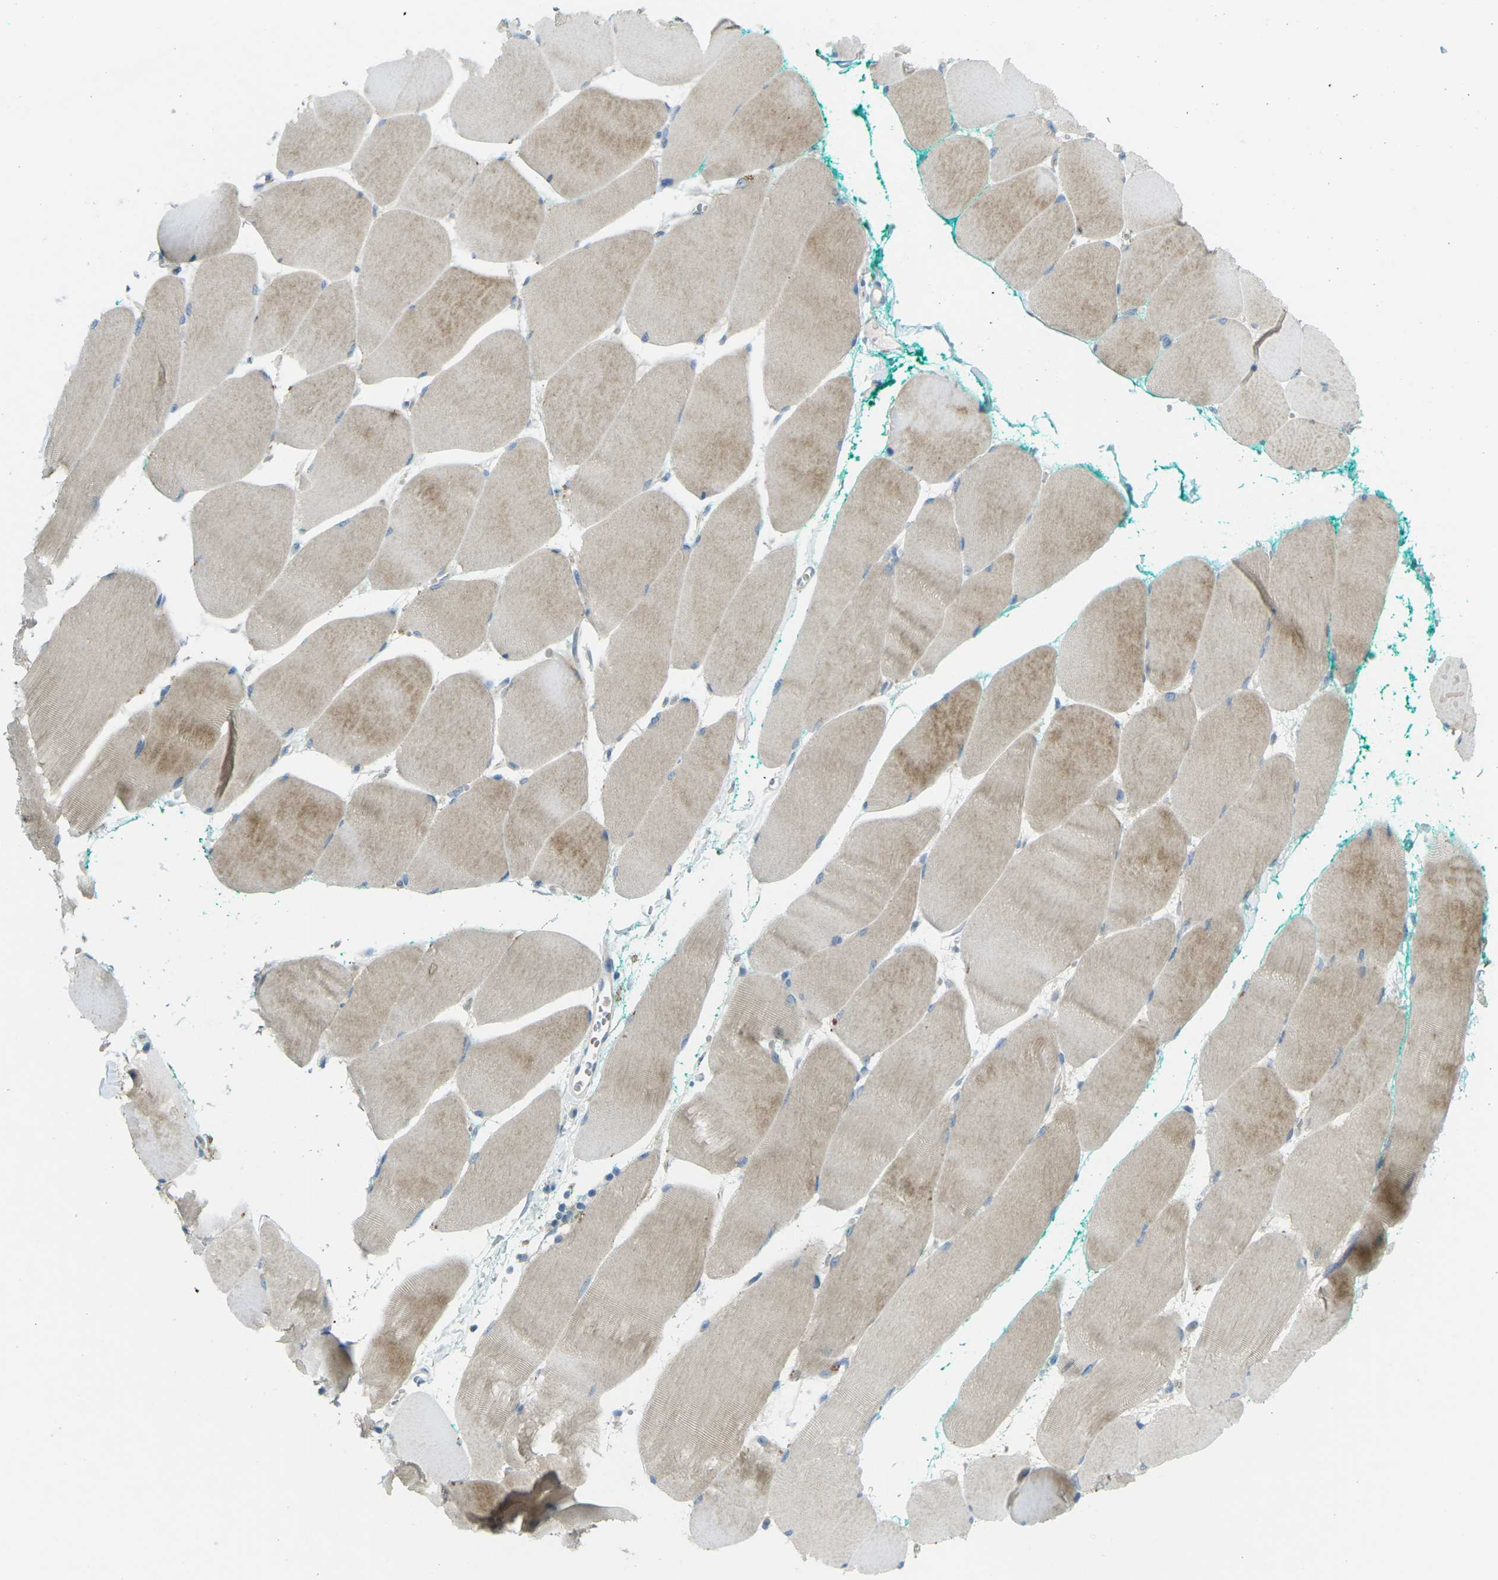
{"staining": {"intensity": "weak", "quantity": "25%-75%", "location": "cytoplasmic/membranous"}, "tissue": "skeletal muscle", "cell_type": "Myocytes", "image_type": "normal", "snomed": [{"axis": "morphology", "description": "Normal tissue, NOS"}, {"axis": "morphology", "description": "Squamous cell carcinoma, NOS"}, {"axis": "topography", "description": "Skeletal muscle"}], "caption": "Immunohistochemistry (IHC) micrograph of normal skeletal muscle: skeletal muscle stained using immunohistochemistry displays low levels of weak protein expression localized specifically in the cytoplasmic/membranous of myocytes, appearing as a cytoplasmic/membranous brown color.", "gene": "MYLK4", "patient": {"sex": "male", "age": 51}}